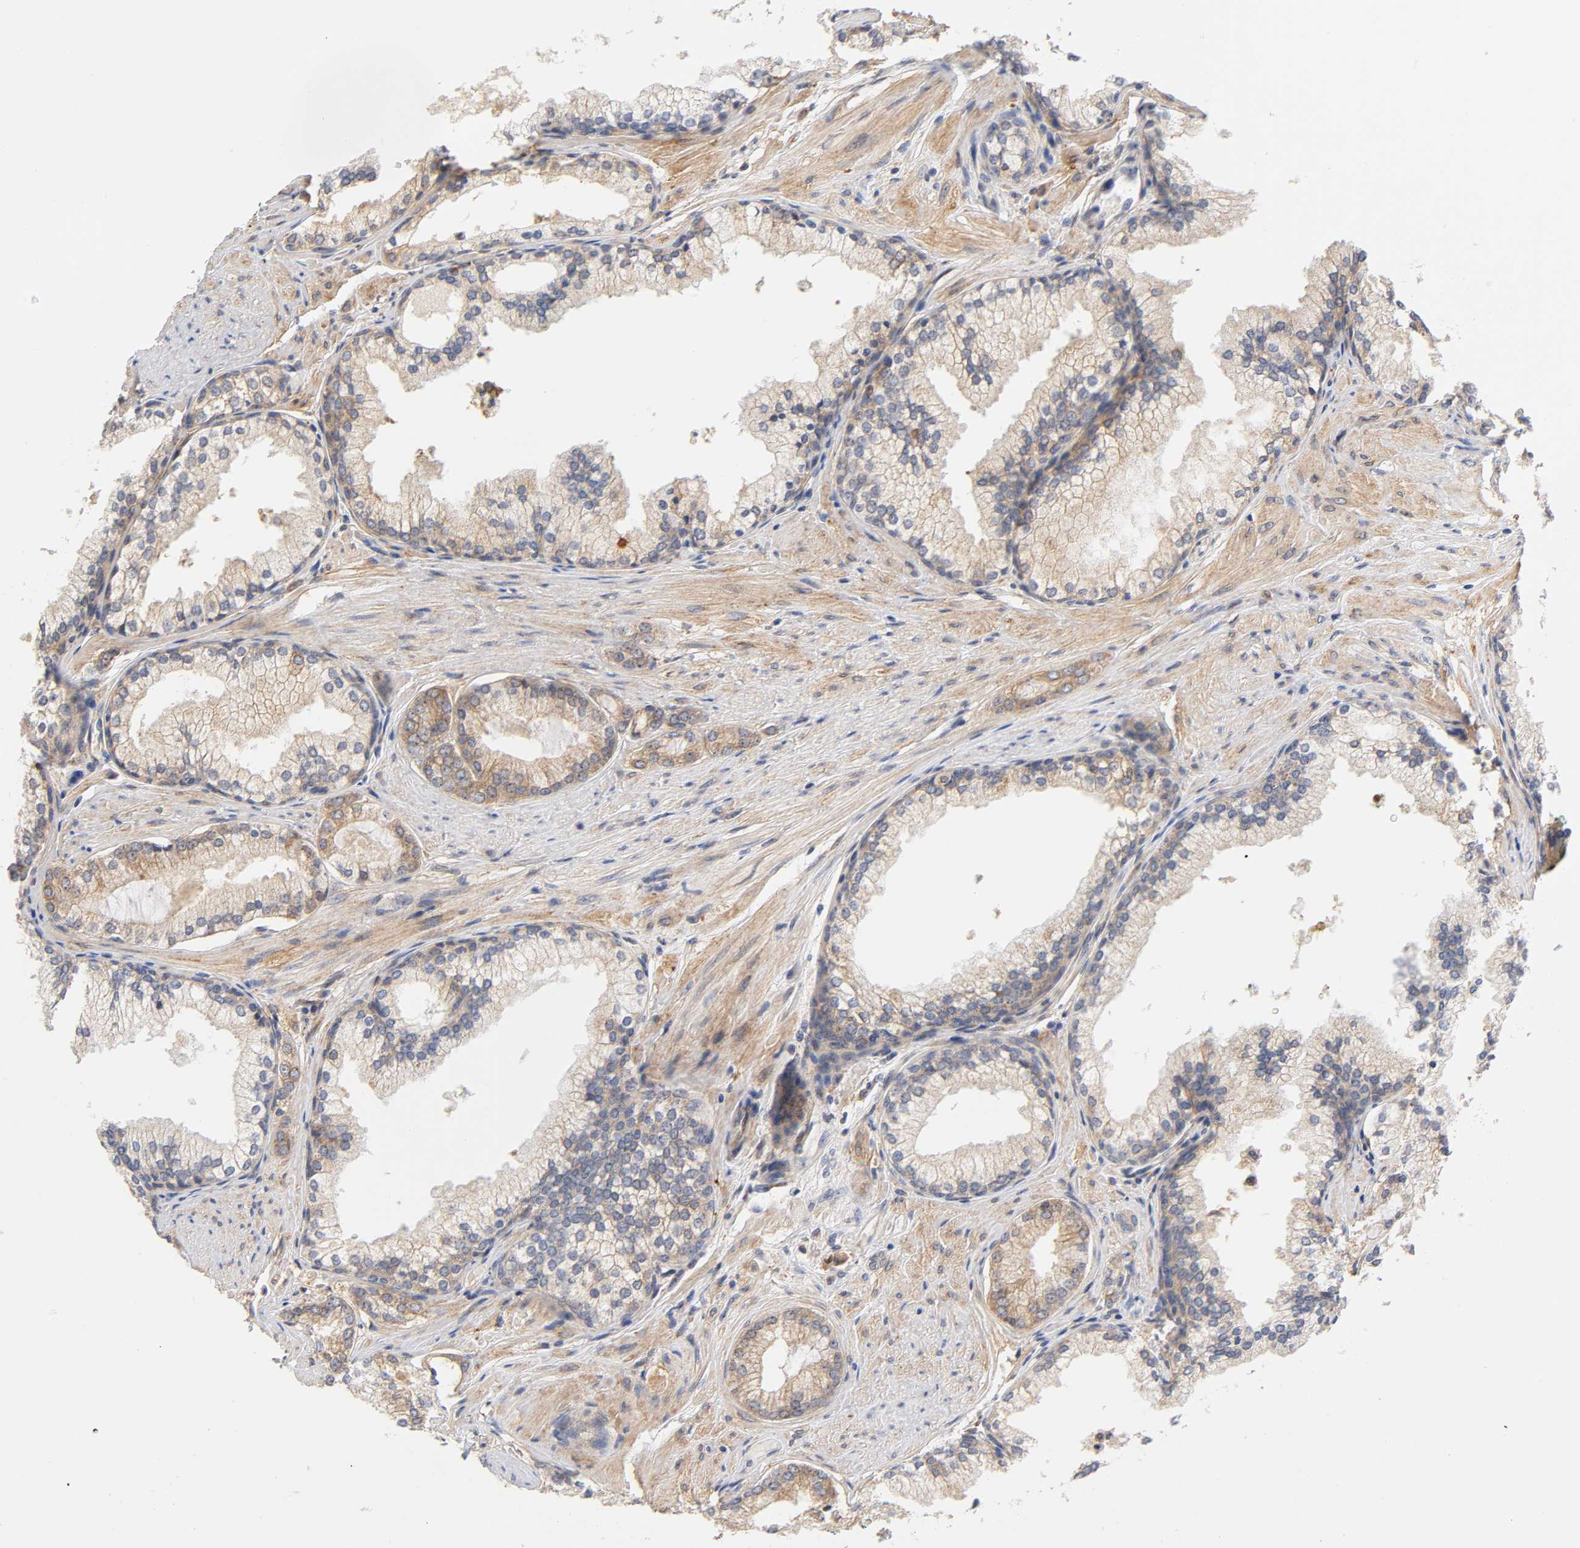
{"staining": {"intensity": "moderate", "quantity": ">75%", "location": "cytoplasmic/membranous"}, "tissue": "prostate cancer", "cell_type": "Tumor cells", "image_type": "cancer", "snomed": [{"axis": "morphology", "description": "Adenocarcinoma, Low grade"}, {"axis": "topography", "description": "Prostate"}], "caption": "DAB (3,3'-diaminobenzidine) immunohistochemical staining of human adenocarcinoma (low-grade) (prostate) displays moderate cytoplasmic/membranous protein staining in approximately >75% of tumor cells.", "gene": "POR", "patient": {"sex": "male", "age": 71}}